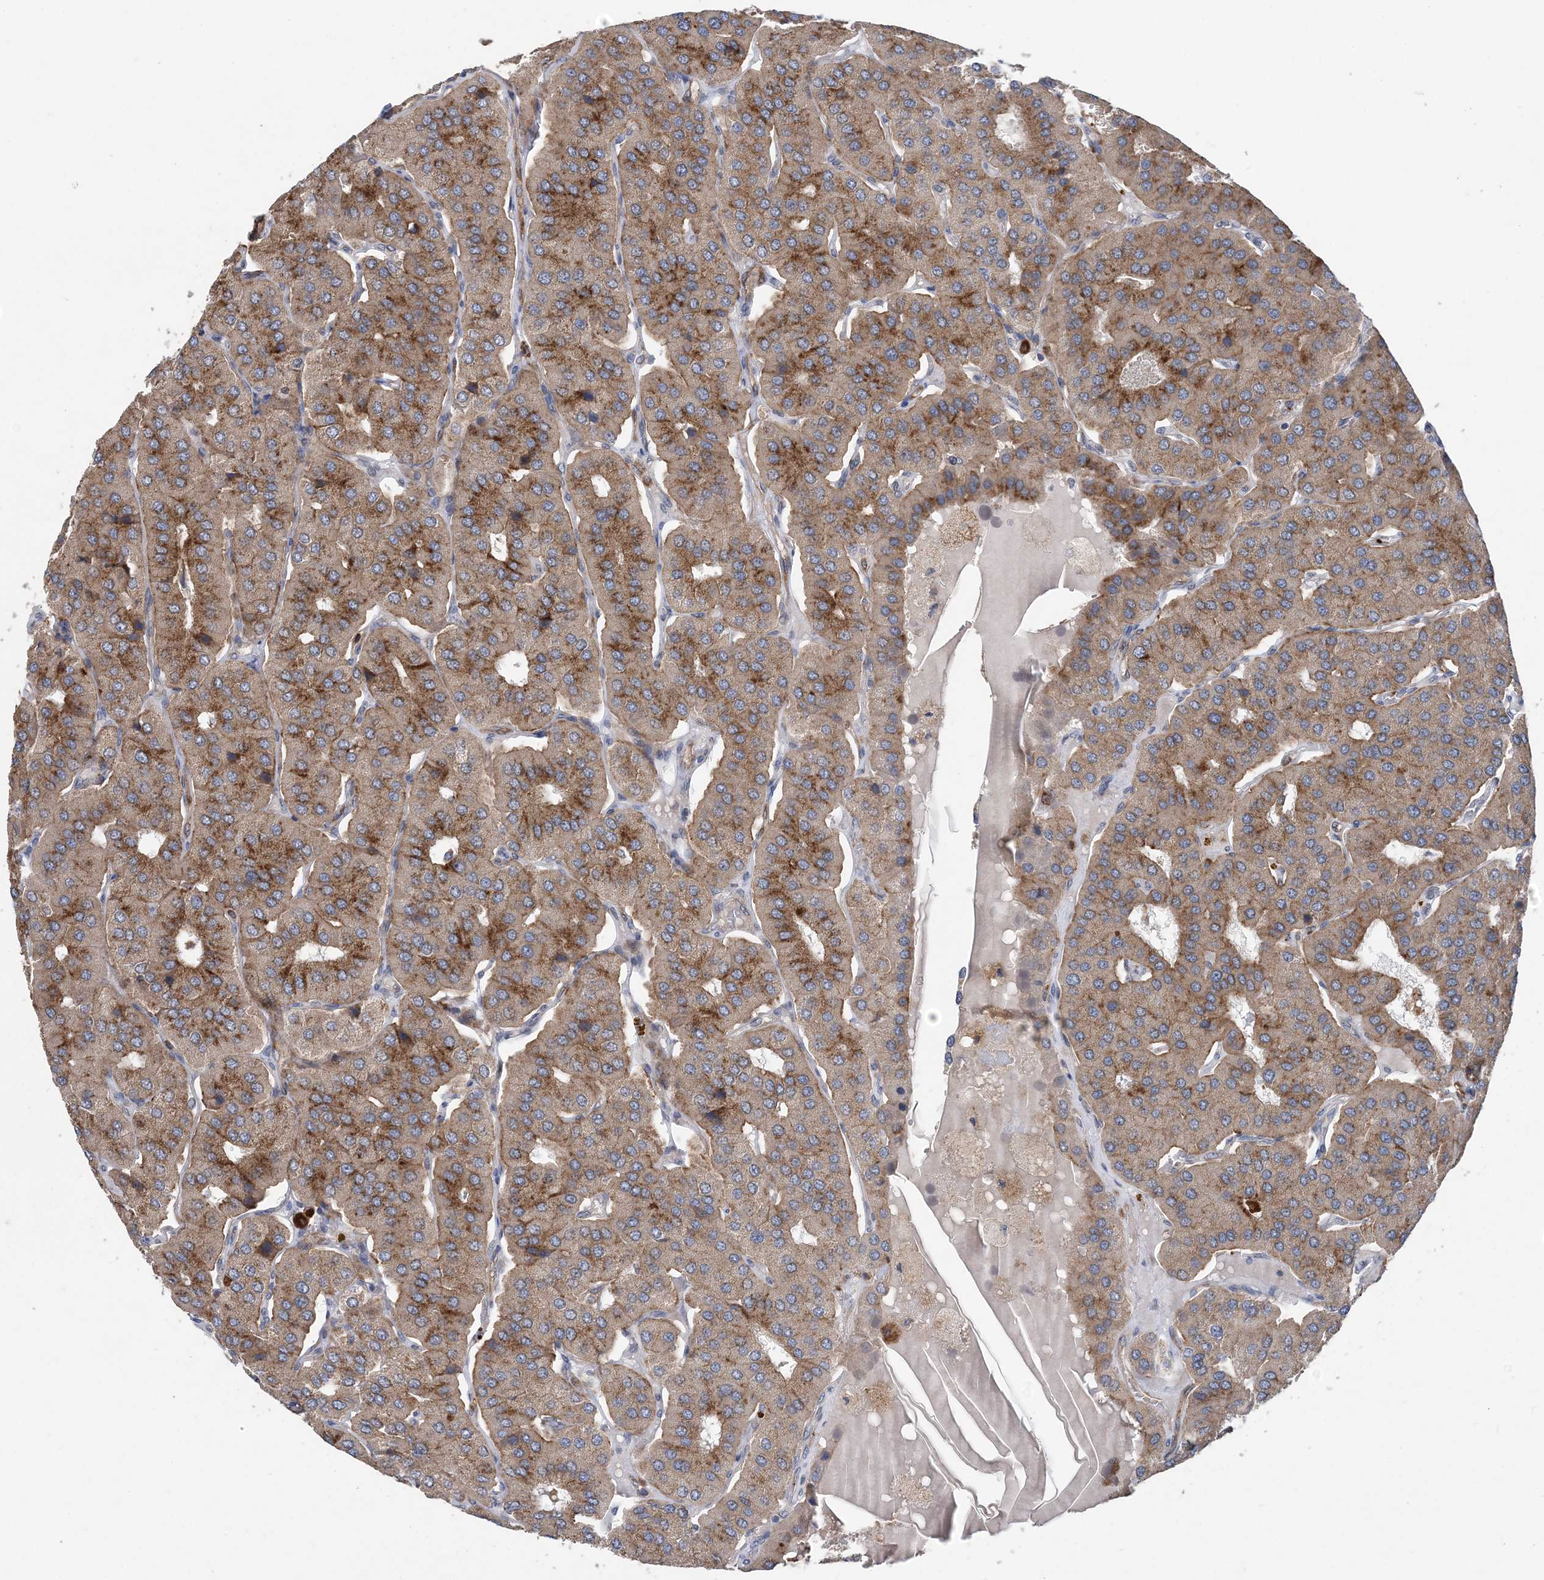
{"staining": {"intensity": "moderate", "quantity": ">75%", "location": "cytoplasmic/membranous"}, "tissue": "parathyroid gland", "cell_type": "Glandular cells", "image_type": "normal", "snomed": [{"axis": "morphology", "description": "Normal tissue, NOS"}, {"axis": "morphology", "description": "Adenoma, NOS"}, {"axis": "topography", "description": "Parathyroid gland"}], "caption": "The micrograph reveals staining of benign parathyroid gland, revealing moderate cytoplasmic/membranous protein positivity (brown color) within glandular cells. (brown staining indicates protein expression, while blue staining denotes nuclei).", "gene": "PTTG1IP", "patient": {"sex": "female", "age": 86}}